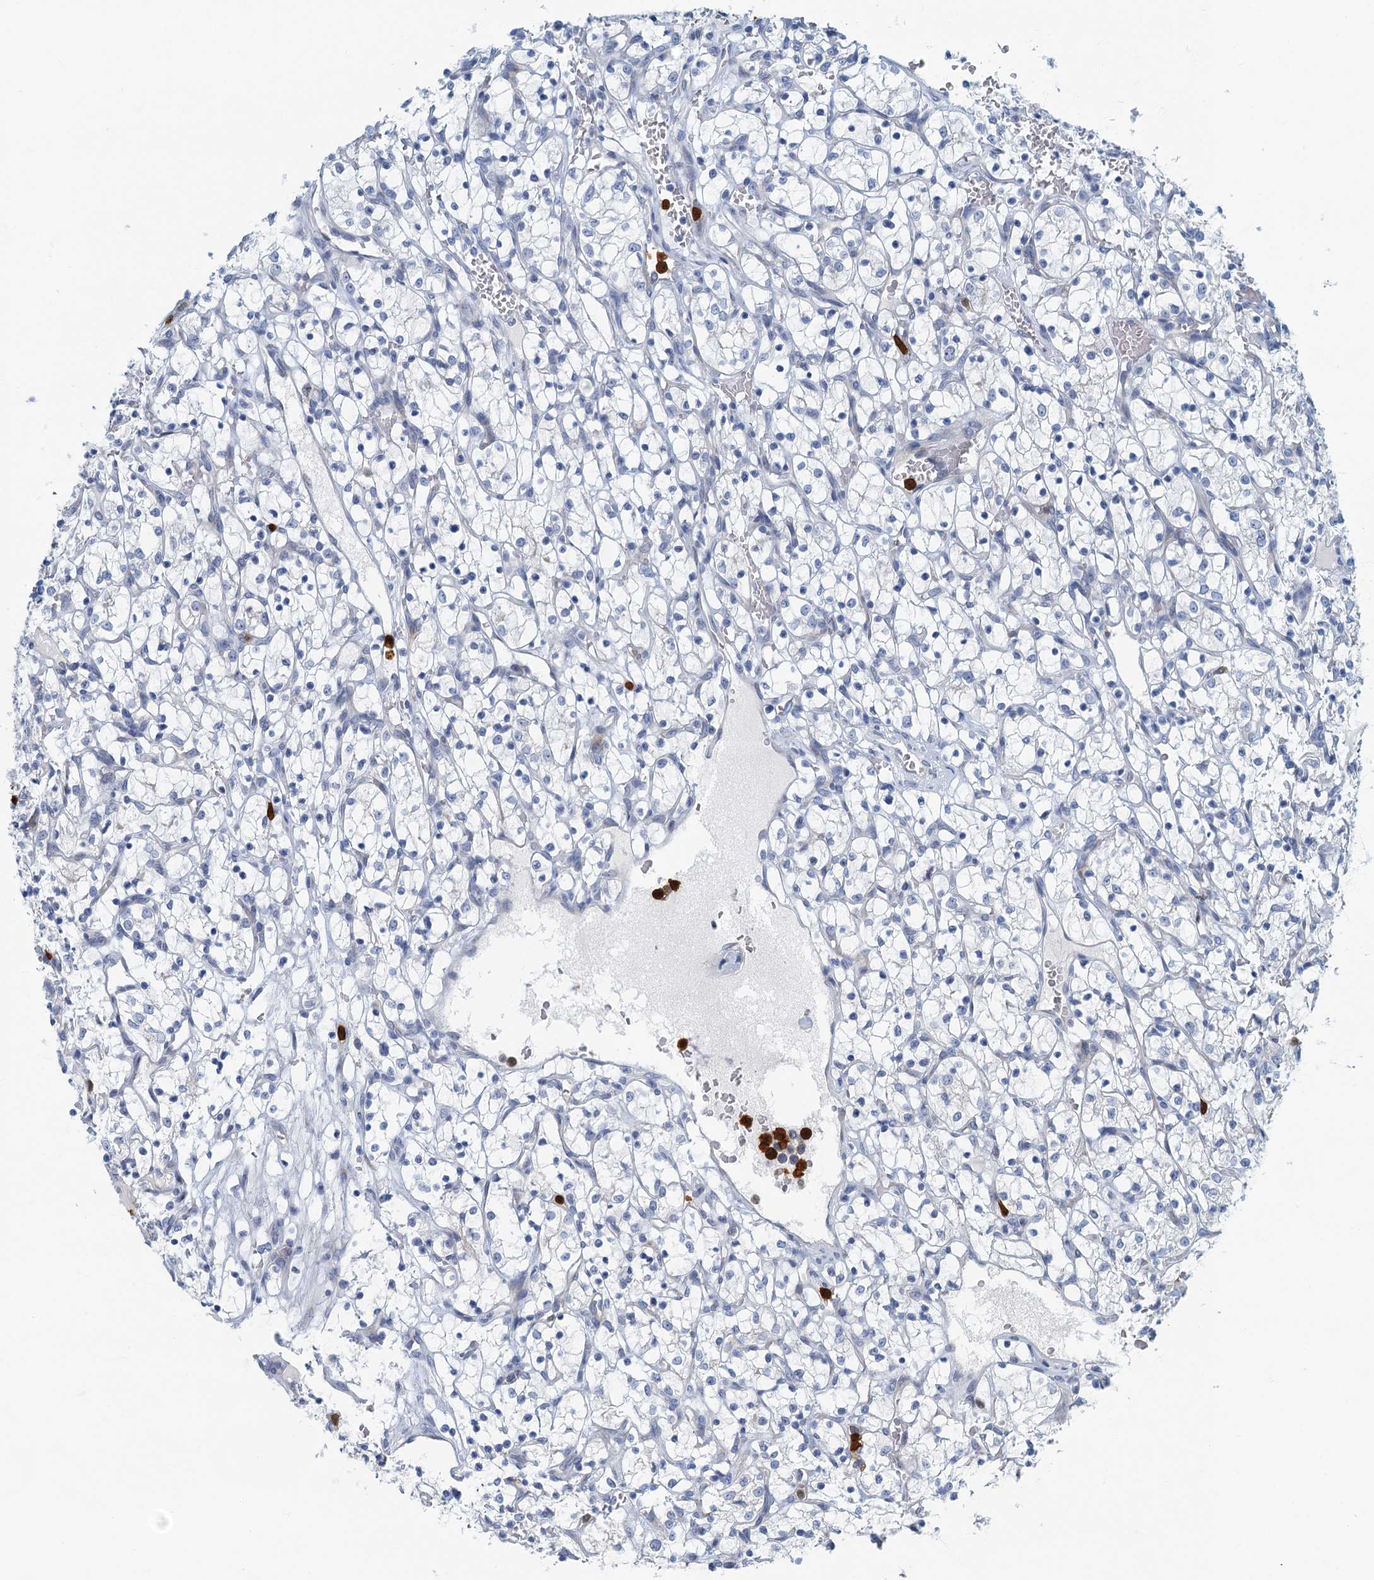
{"staining": {"intensity": "negative", "quantity": "none", "location": "none"}, "tissue": "renal cancer", "cell_type": "Tumor cells", "image_type": "cancer", "snomed": [{"axis": "morphology", "description": "Adenocarcinoma, NOS"}, {"axis": "topography", "description": "Kidney"}], "caption": "Immunohistochemistry (IHC) of human renal cancer (adenocarcinoma) displays no expression in tumor cells.", "gene": "ANKDD1A", "patient": {"sex": "female", "age": 69}}